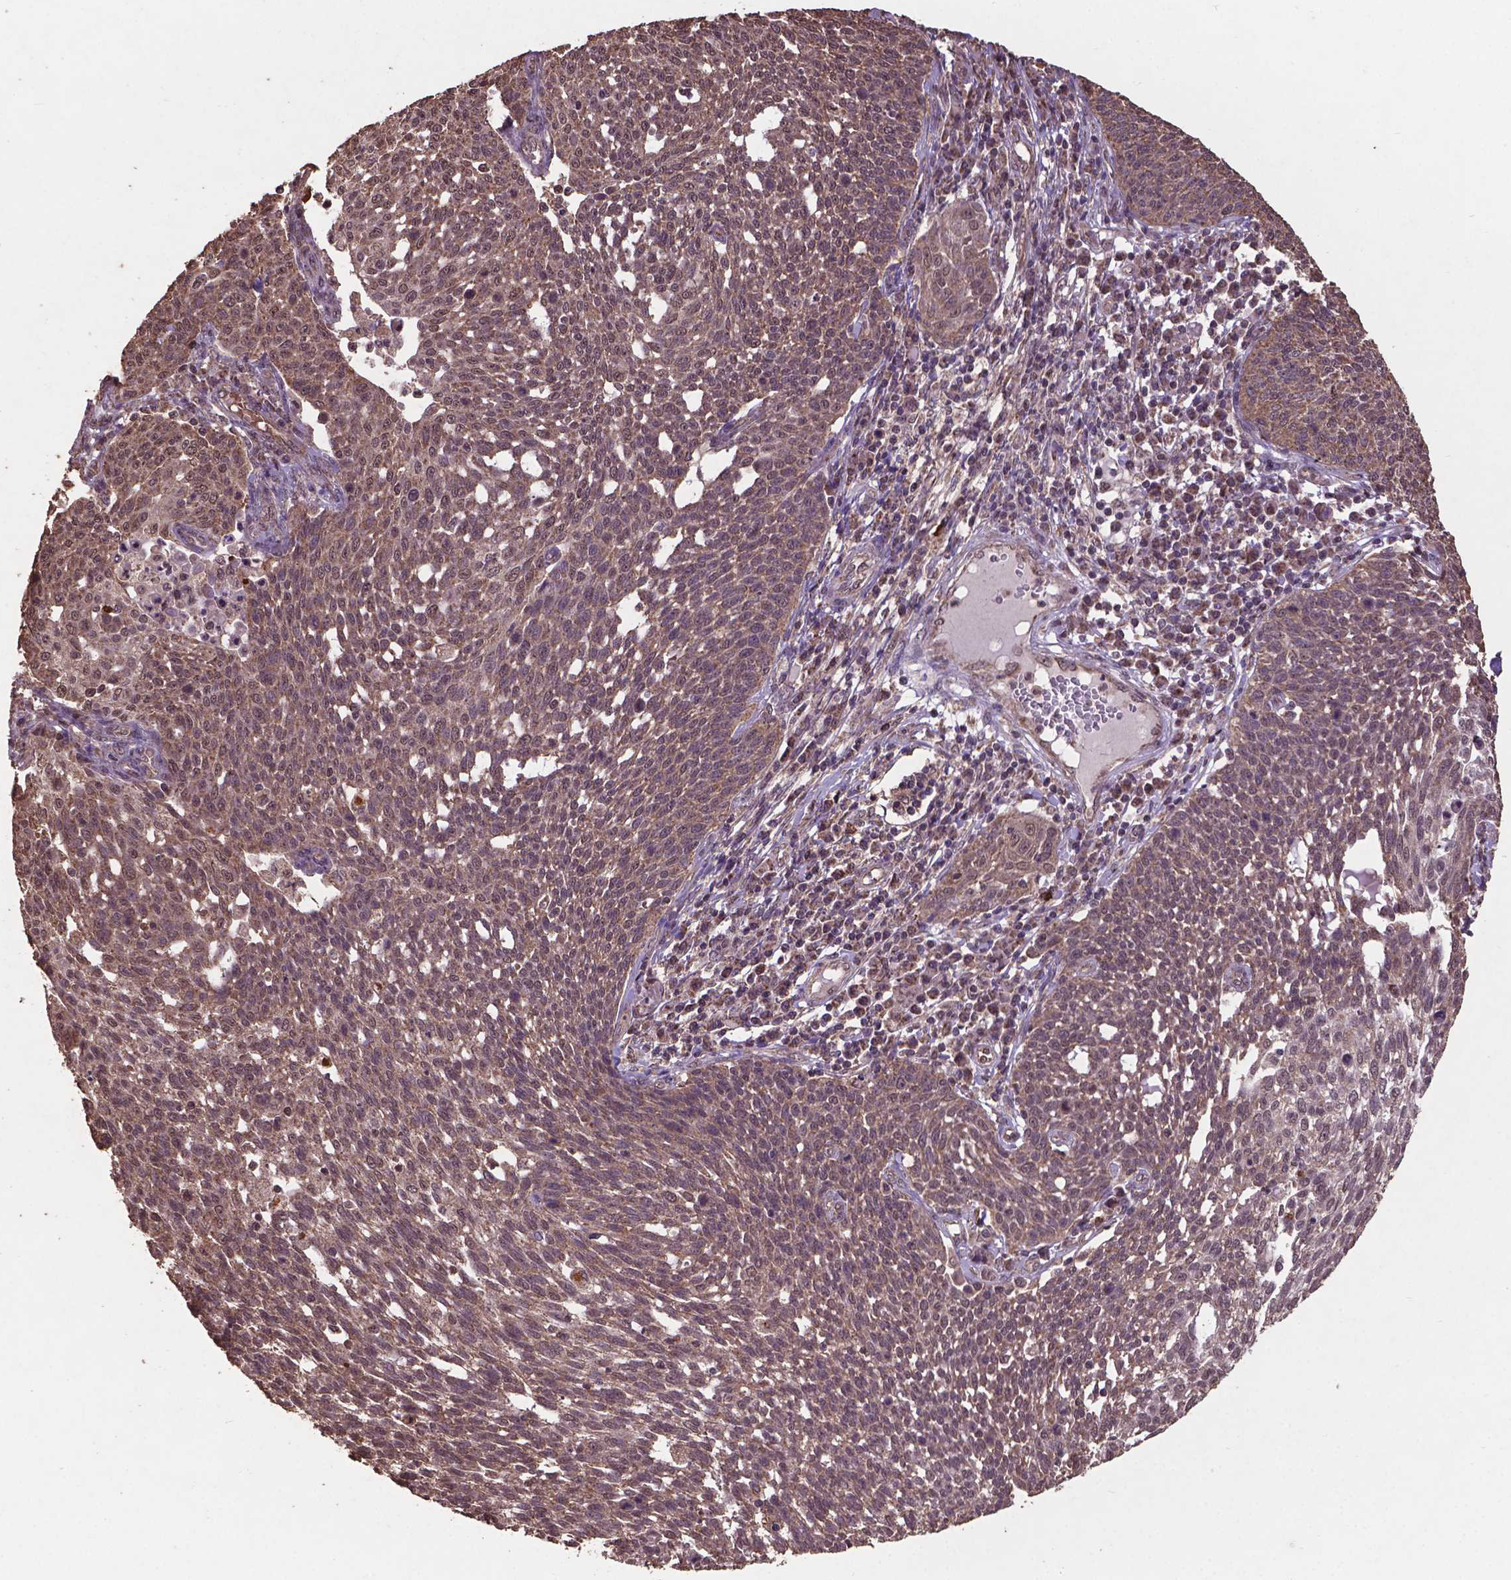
{"staining": {"intensity": "weak", "quantity": ">75%", "location": "cytoplasmic/membranous,nuclear"}, "tissue": "cervical cancer", "cell_type": "Tumor cells", "image_type": "cancer", "snomed": [{"axis": "morphology", "description": "Squamous cell carcinoma, NOS"}, {"axis": "topography", "description": "Cervix"}], "caption": "Cervical cancer stained for a protein displays weak cytoplasmic/membranous and nuclear positivity in tumor cells. (Brightfield microscopy of DAB IHC at high magnification).", "gene": "DCAF1", "patient": {"sex": "female", "age": 34}}